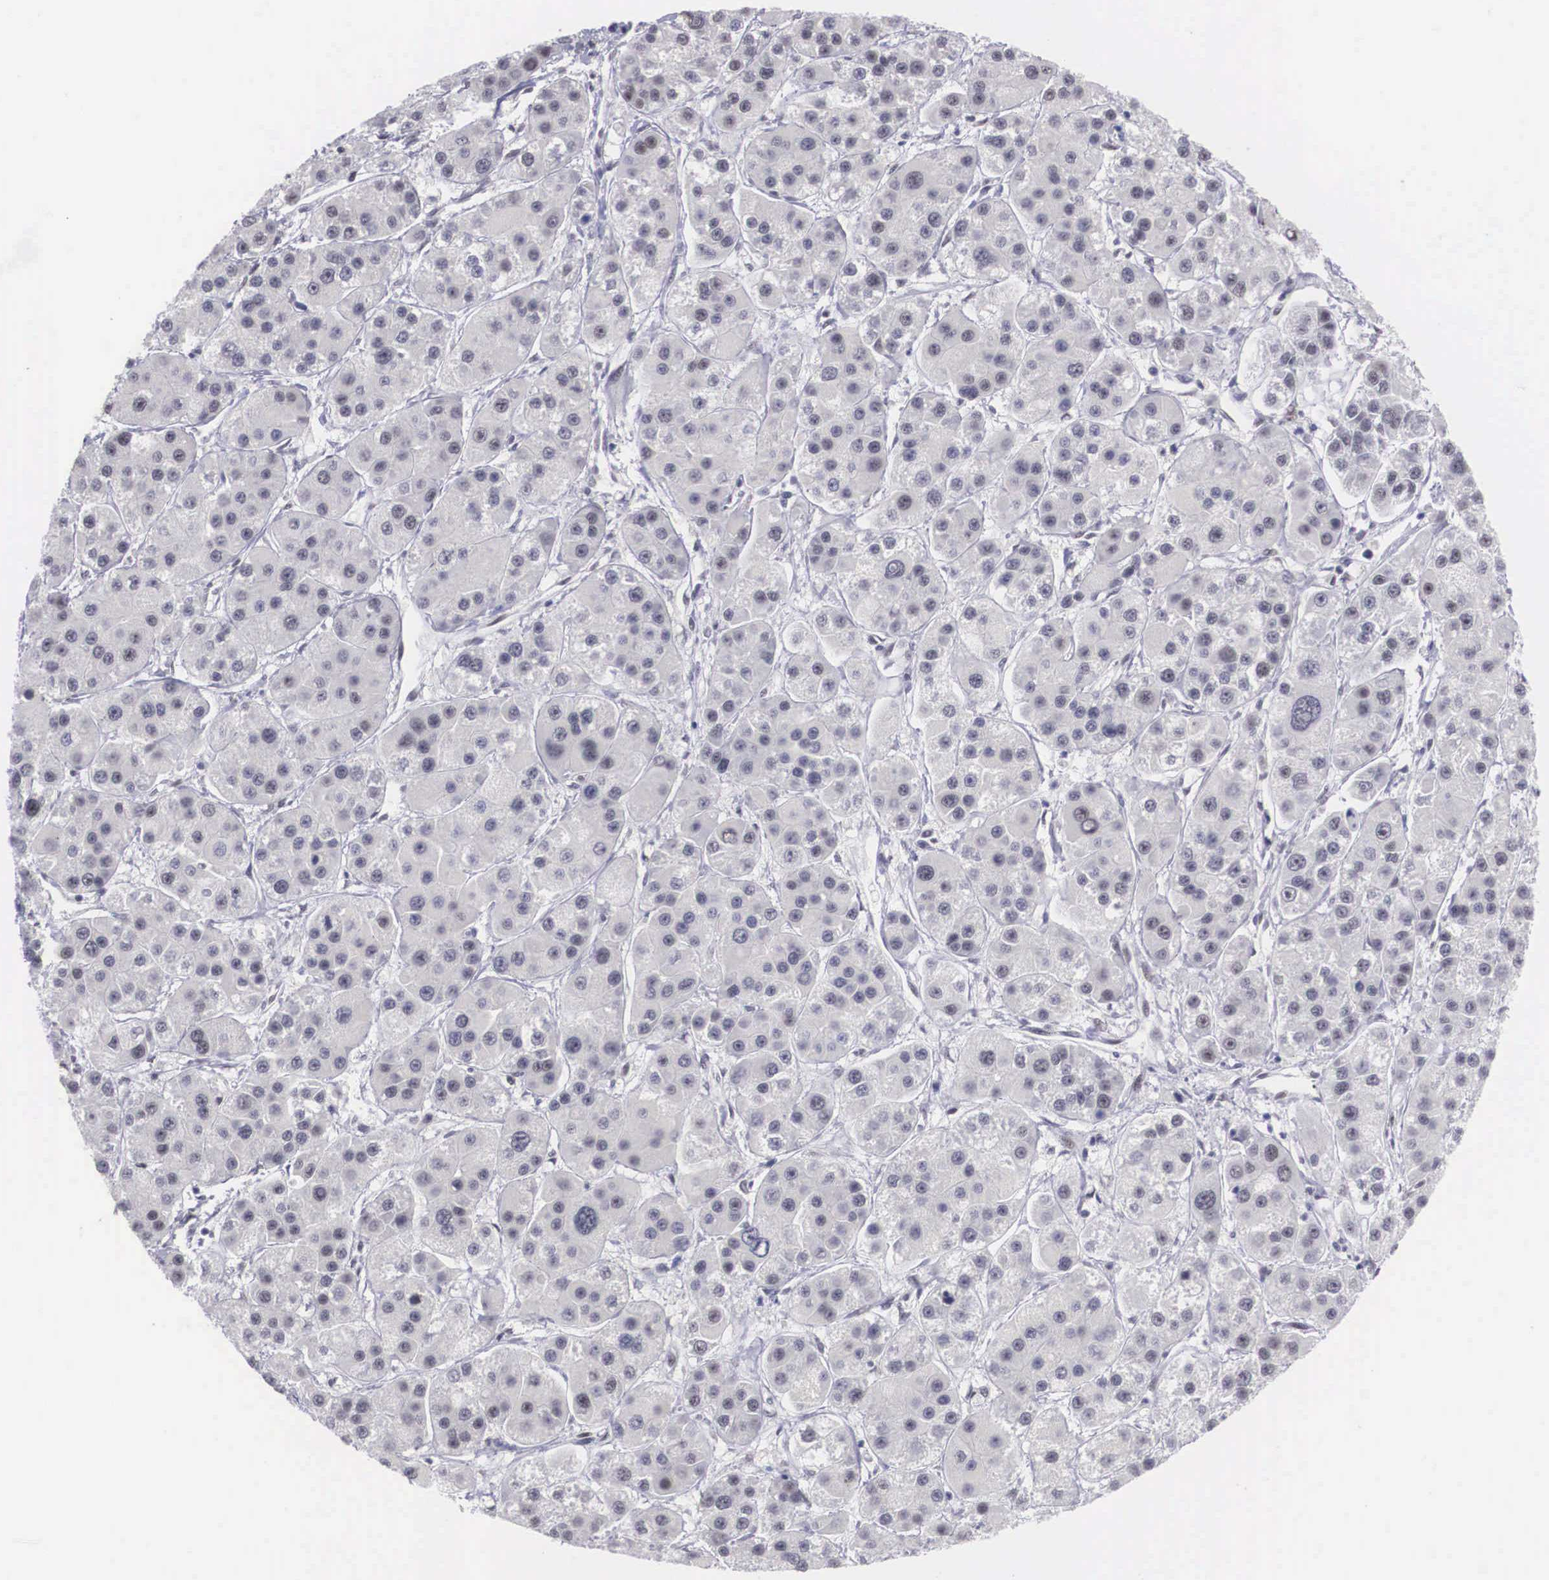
{"staining": {"intensity": "negative", "quantity": "none", "location": "none"}, "tissue": "liver cancer", "cell_type": "Tumor cells", "image_type": "cancer", "snomed": [{"axis": "morphology", "description": "Carcinoma, Hepatocellular, NOS"}, {"axis": "topography", "description": "Liver"}], "caption": "An image of human liver cancer (hepatocellular carcinoma) is negative for staining in tumor cells. Brightfield microscopy of immunohistochemistry (IHC) stained with DAB (brown) and hematoxylin (blue), captured at high magnification.", "gene": "ZNF275", "patient": {"sex": "female", "age": 85}}